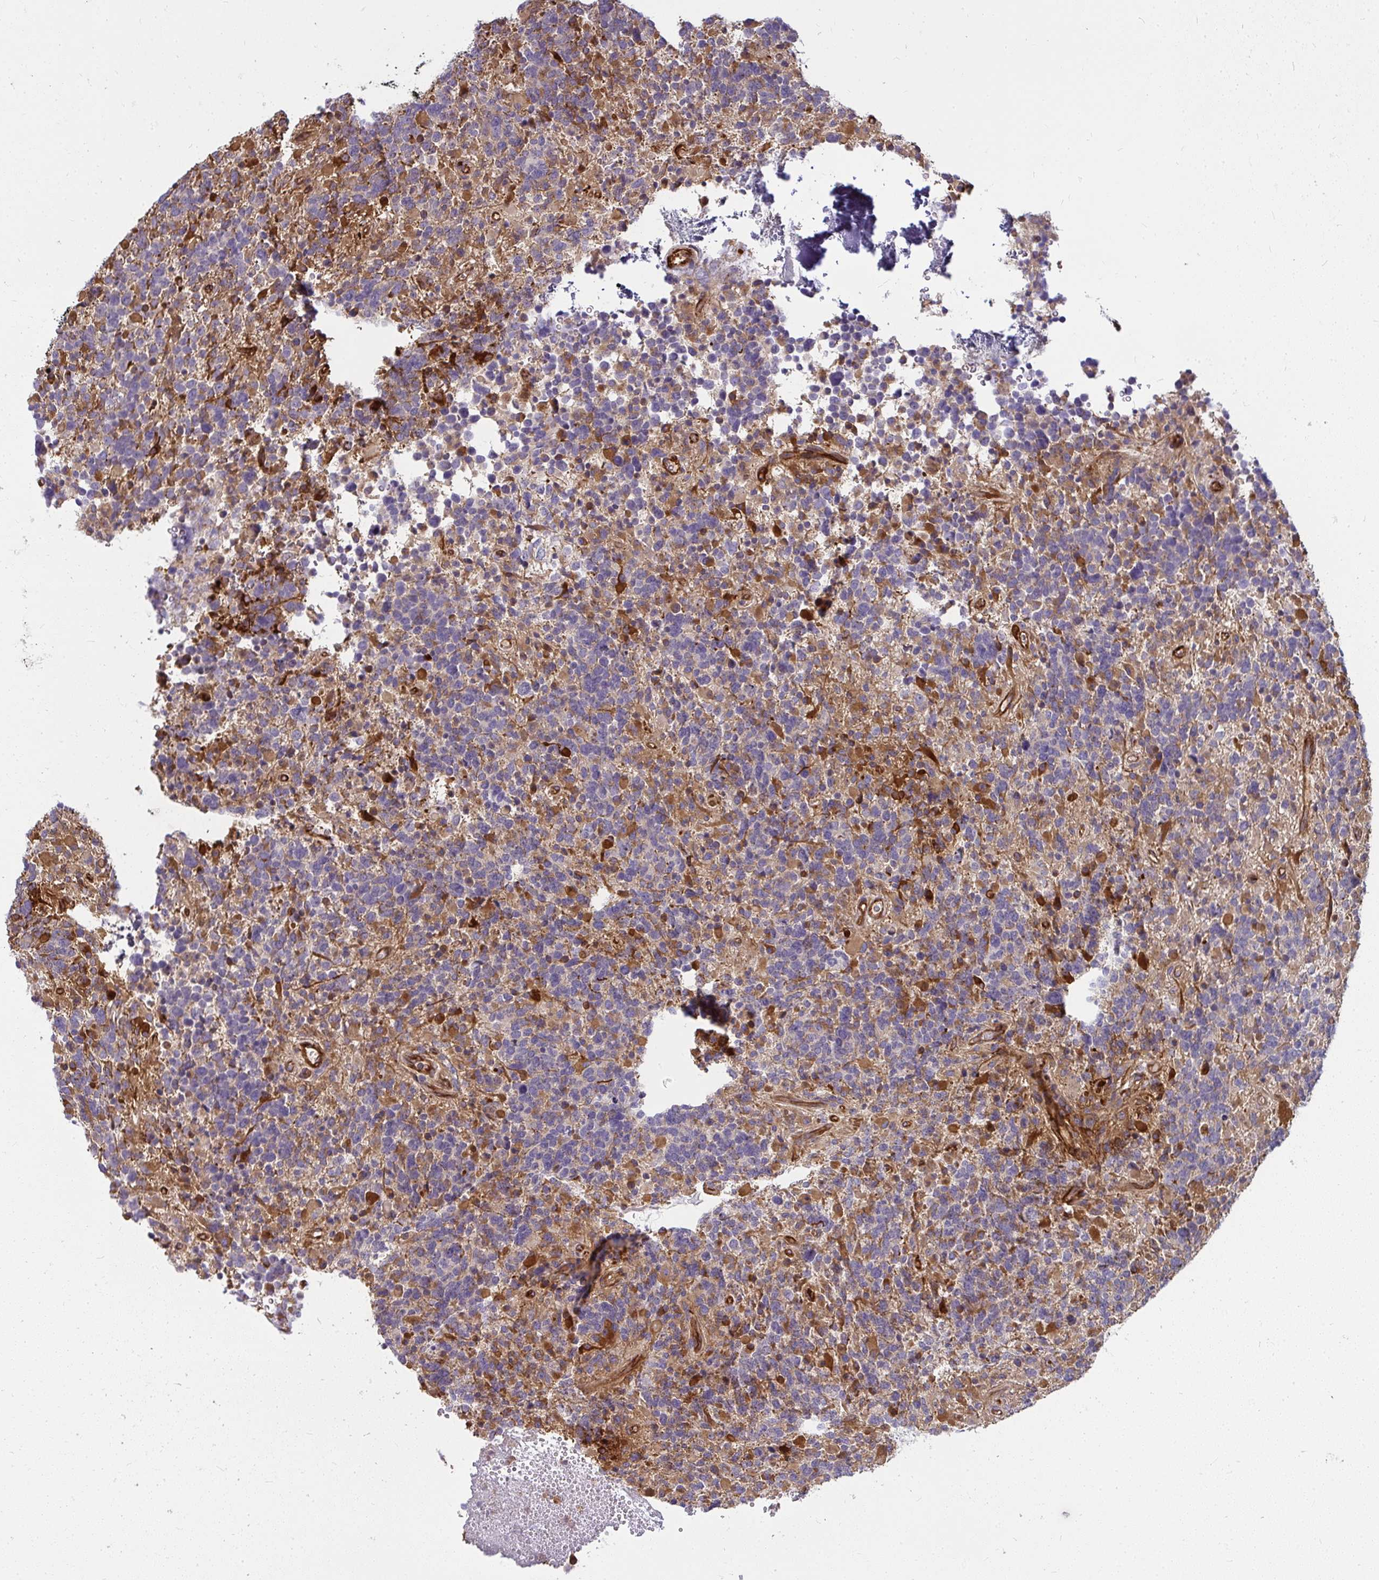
{"staining": {"intensity": "moderate", "quantity": "<25%", "location": "cytoplasmic/membranous"}, "tissue": "glioma", "cell_type": "Tumor cells", "image_type": "cancer", "snomed": [{"axis": "morphology", "description": "Glioma, malignant, High grade"}, {"axis": "topography", "description": "Brain"}], "caption": "The photomicrograph demonstrates staining of malignant glioma (high-grade), revealing moderate cytoplasmic/membranous protein staining (brown color) within tumor cells.", "gene": "IFIT3", "patient": {"sex": "female", "age": 40}}